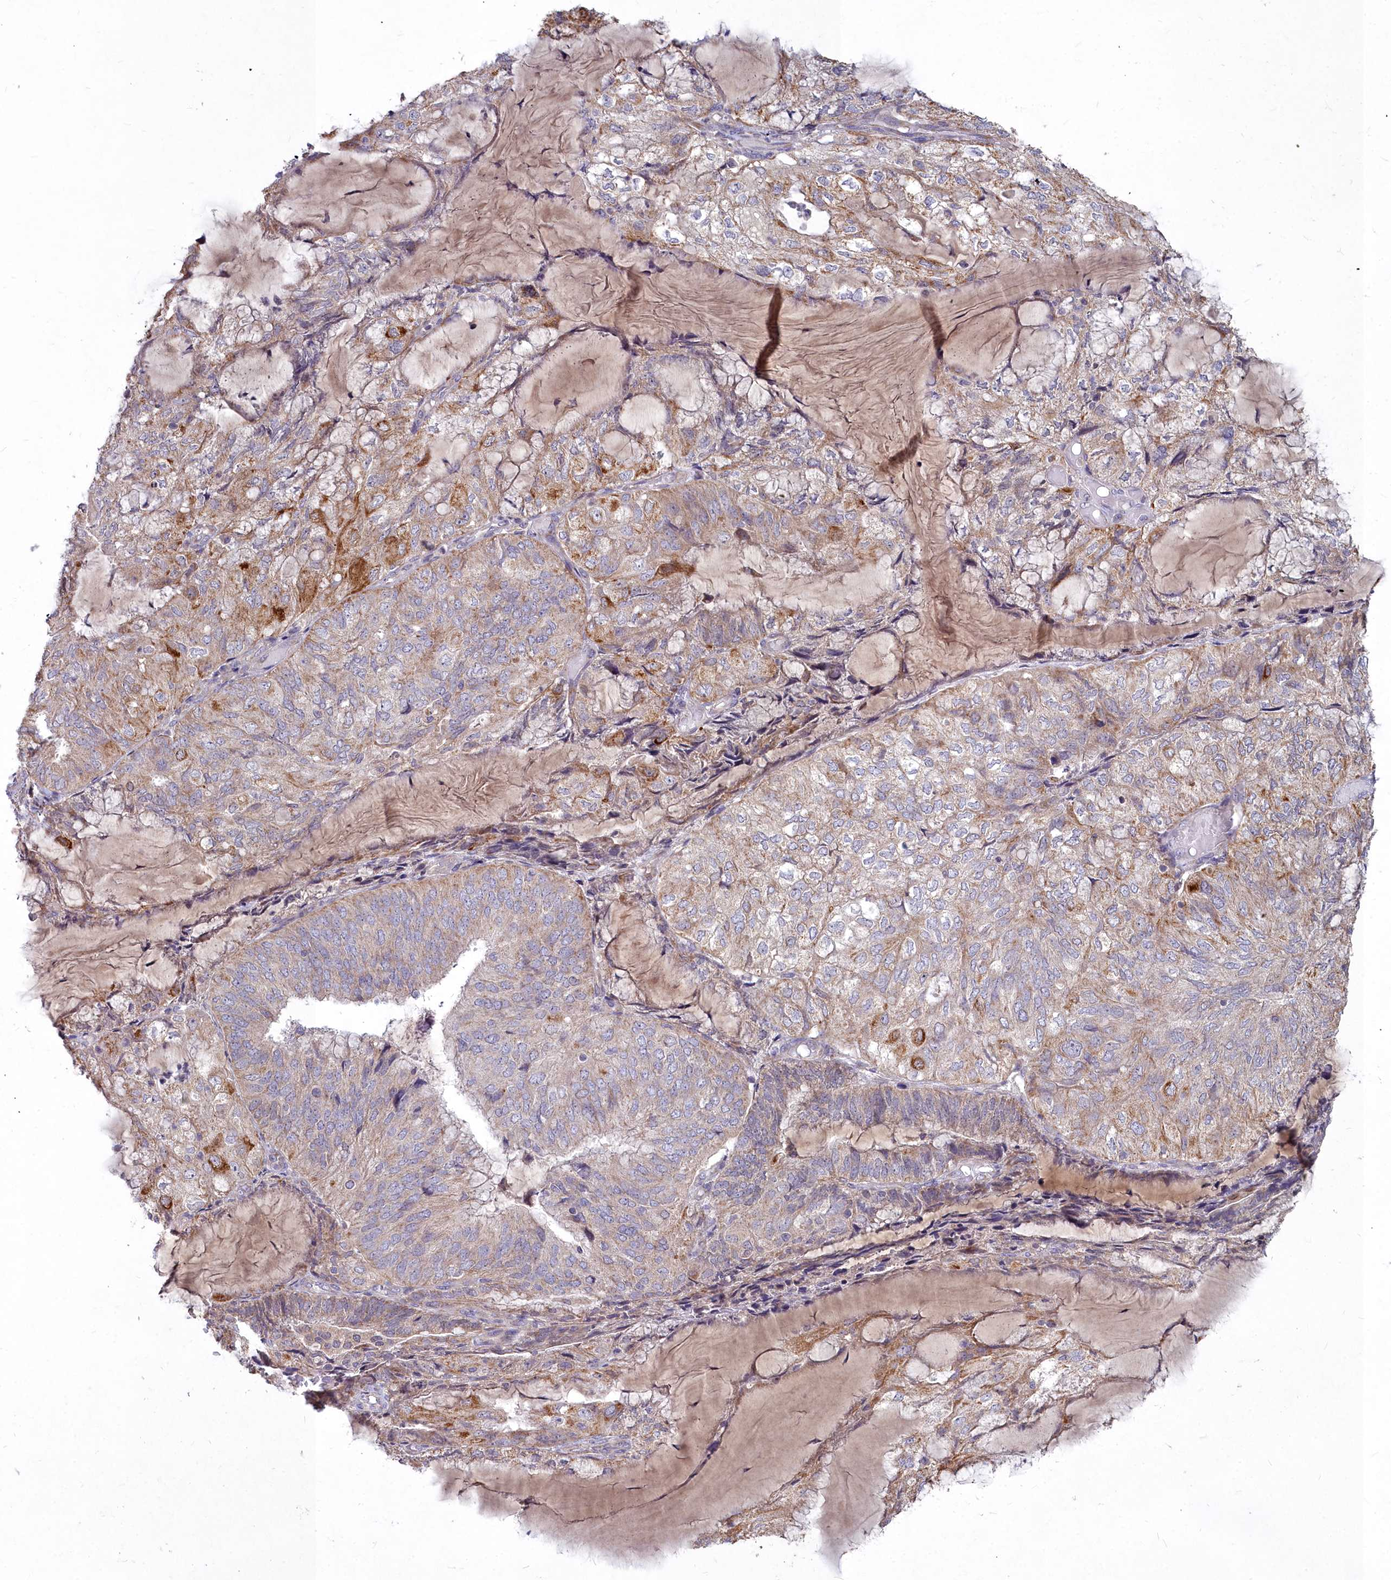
{"staining": {"intensity": "moderate", "quantity": "25%-75%", "location": "cytoplasmic/membranous"}, "tissue": "endometrial cancer", "cell_type": "Tumor cells", "image_type": "cancer", "snomed": [{"axis": "morphology", "description": "Adenocarcinoma, NOS"}, {"axis": "topography", "description": "Endometrium"}], "caption": "This is a photomicrograph of immunohistochemistry staining of endometrial cancer, which shows moderate expression in the cytoplasmic/membranous of tumor cells.", "gene": "MICU2", "patient": {"sex": "female", "age": 81}}